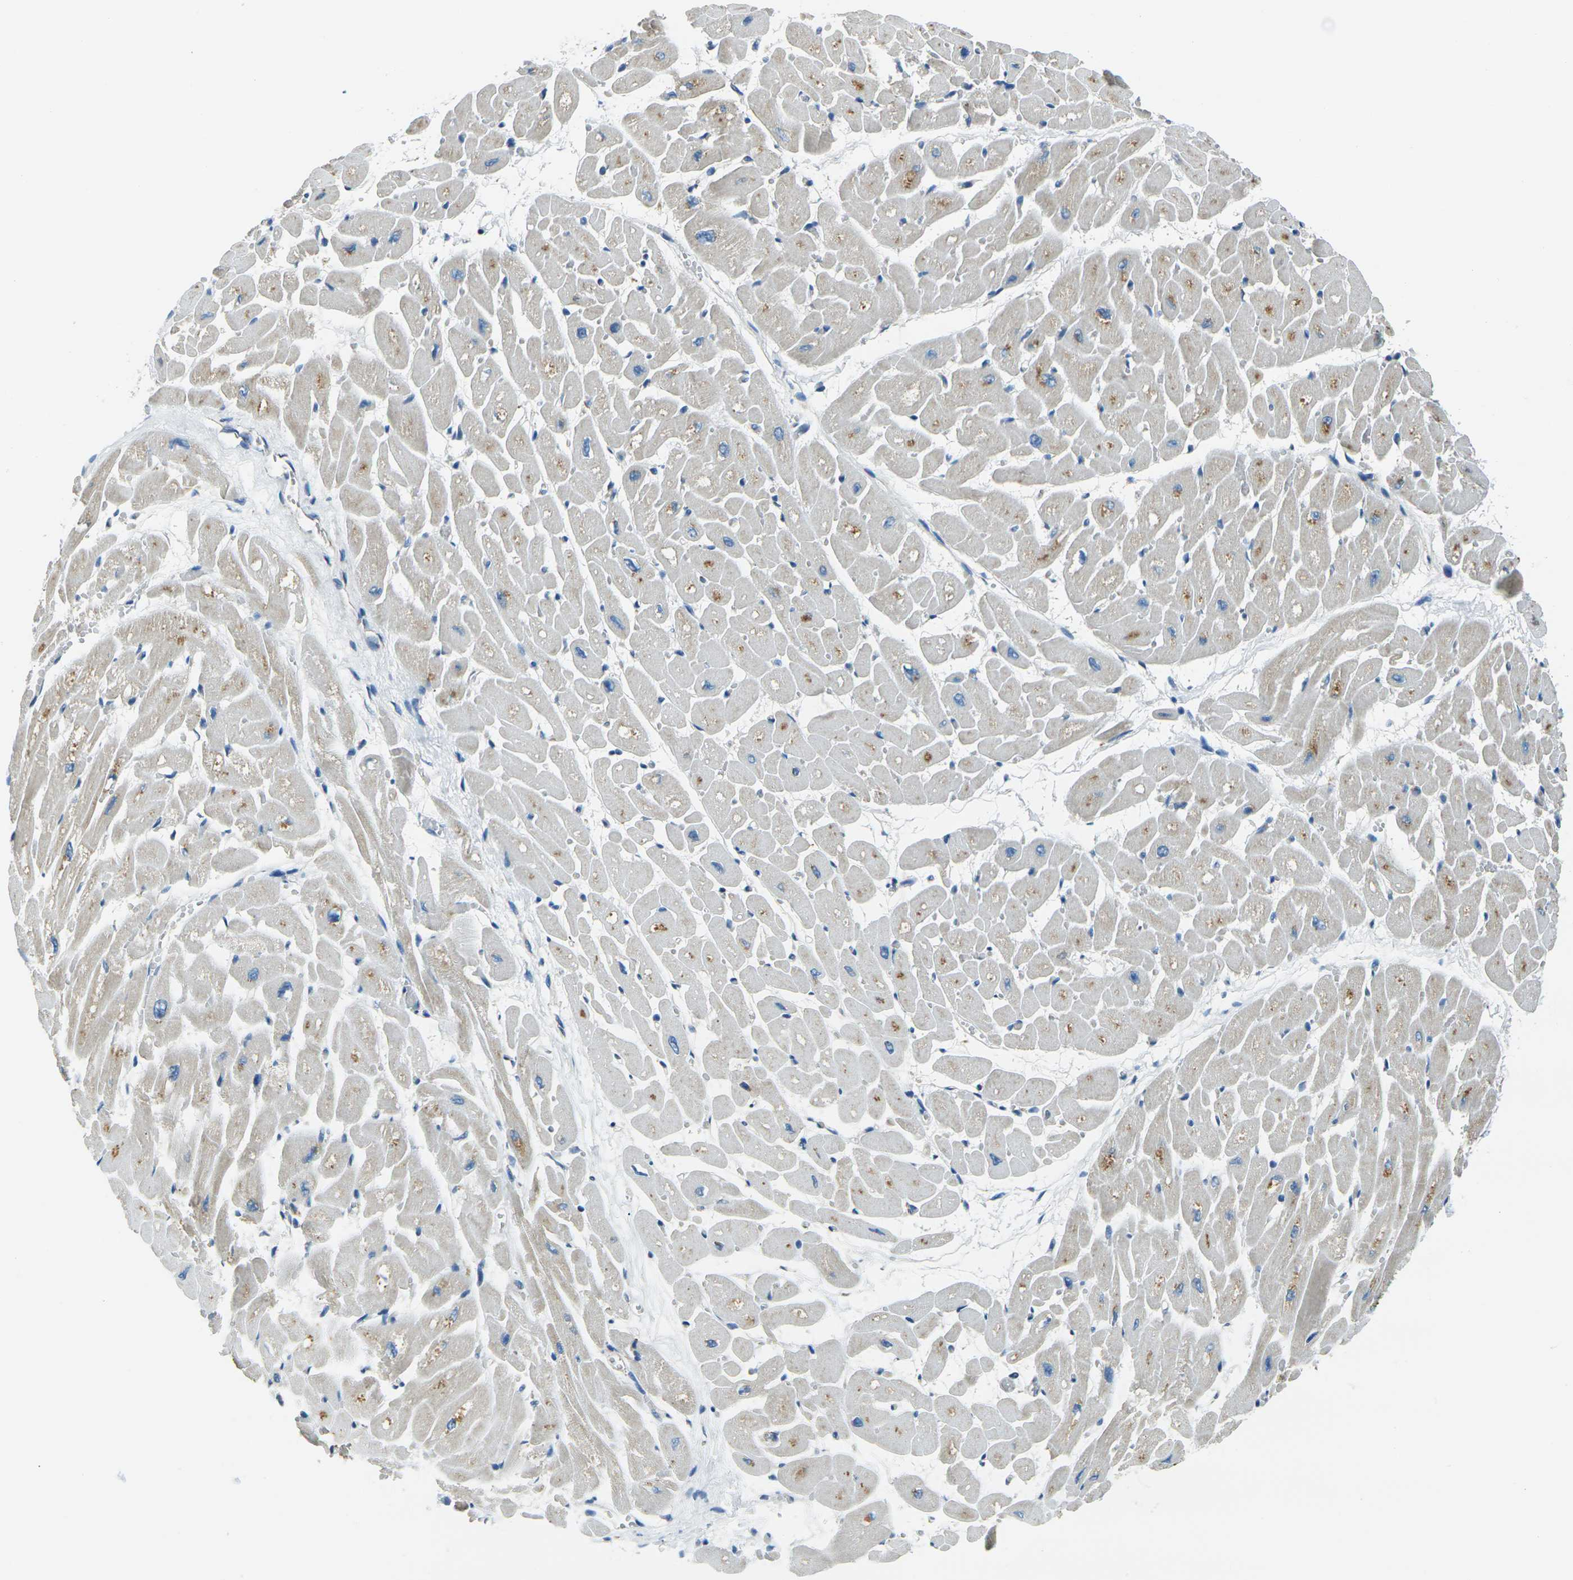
{"staining": {"intensity": "moderate", "quantity": "25%-75%", "location": "cytoplasmic/membranous"}, "tissue": "heart muscle", "cell_type": "Cardiomyocytes", "image_type": "normal", "snomed": [{"axis": "morphology", "description": "Normal tissue, NOS"}, {"axis": "topography", "description": "Heart"}], "caption": "High-power microscopy captured an IHC histopathology image of benign heart muscle, revealing moderate cytoplasmic/membranous positivity in about 25%-75% of cardiomyocytes. (DAB IHC, brown staining for protein, blue staining for nuclei).", "gene": "IRF3", "patient": {"sex": "male", "age": 45}}